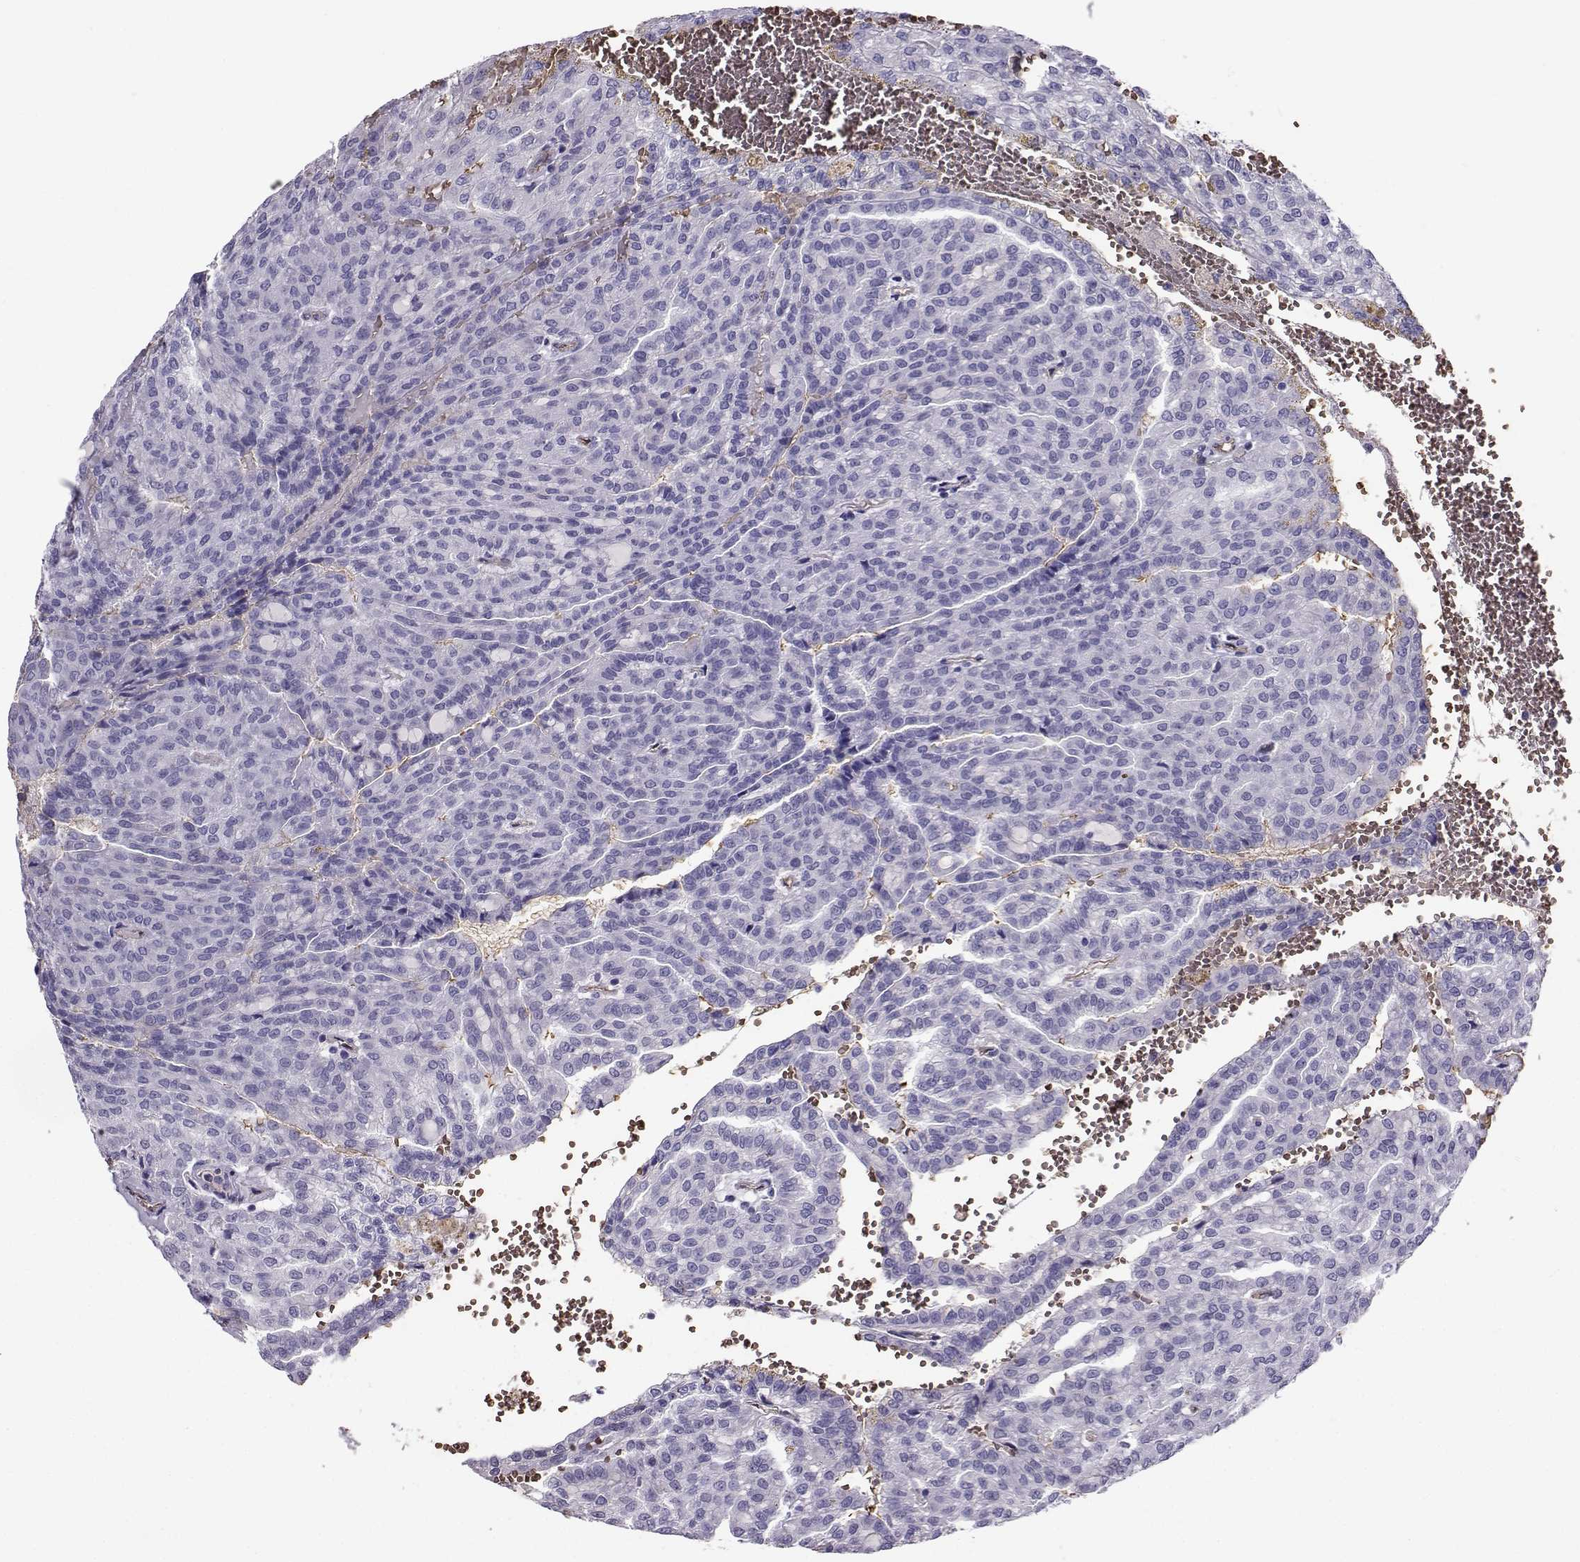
{"staining": {"intensity": "negative", "quantity": "none", "location": "none"}, "tissue": "renal cancer", "cell_type": "Tumor cells", "image_type": "cancer", "snomed": [{"axis": "morphology", "description": "Adenocarcinoma, NOS"}, {"axis": "topography", "description": "Kidney"}], "caption": "Micrograph shows no significant protein expression in tumor cells of renal cancer. (DAB (3,3'-diaminobenzidine) immunohistochemistry (IHC), high magnification).", "gene": "CLUL1", "patient": {"sex": "male", "age": 63}}